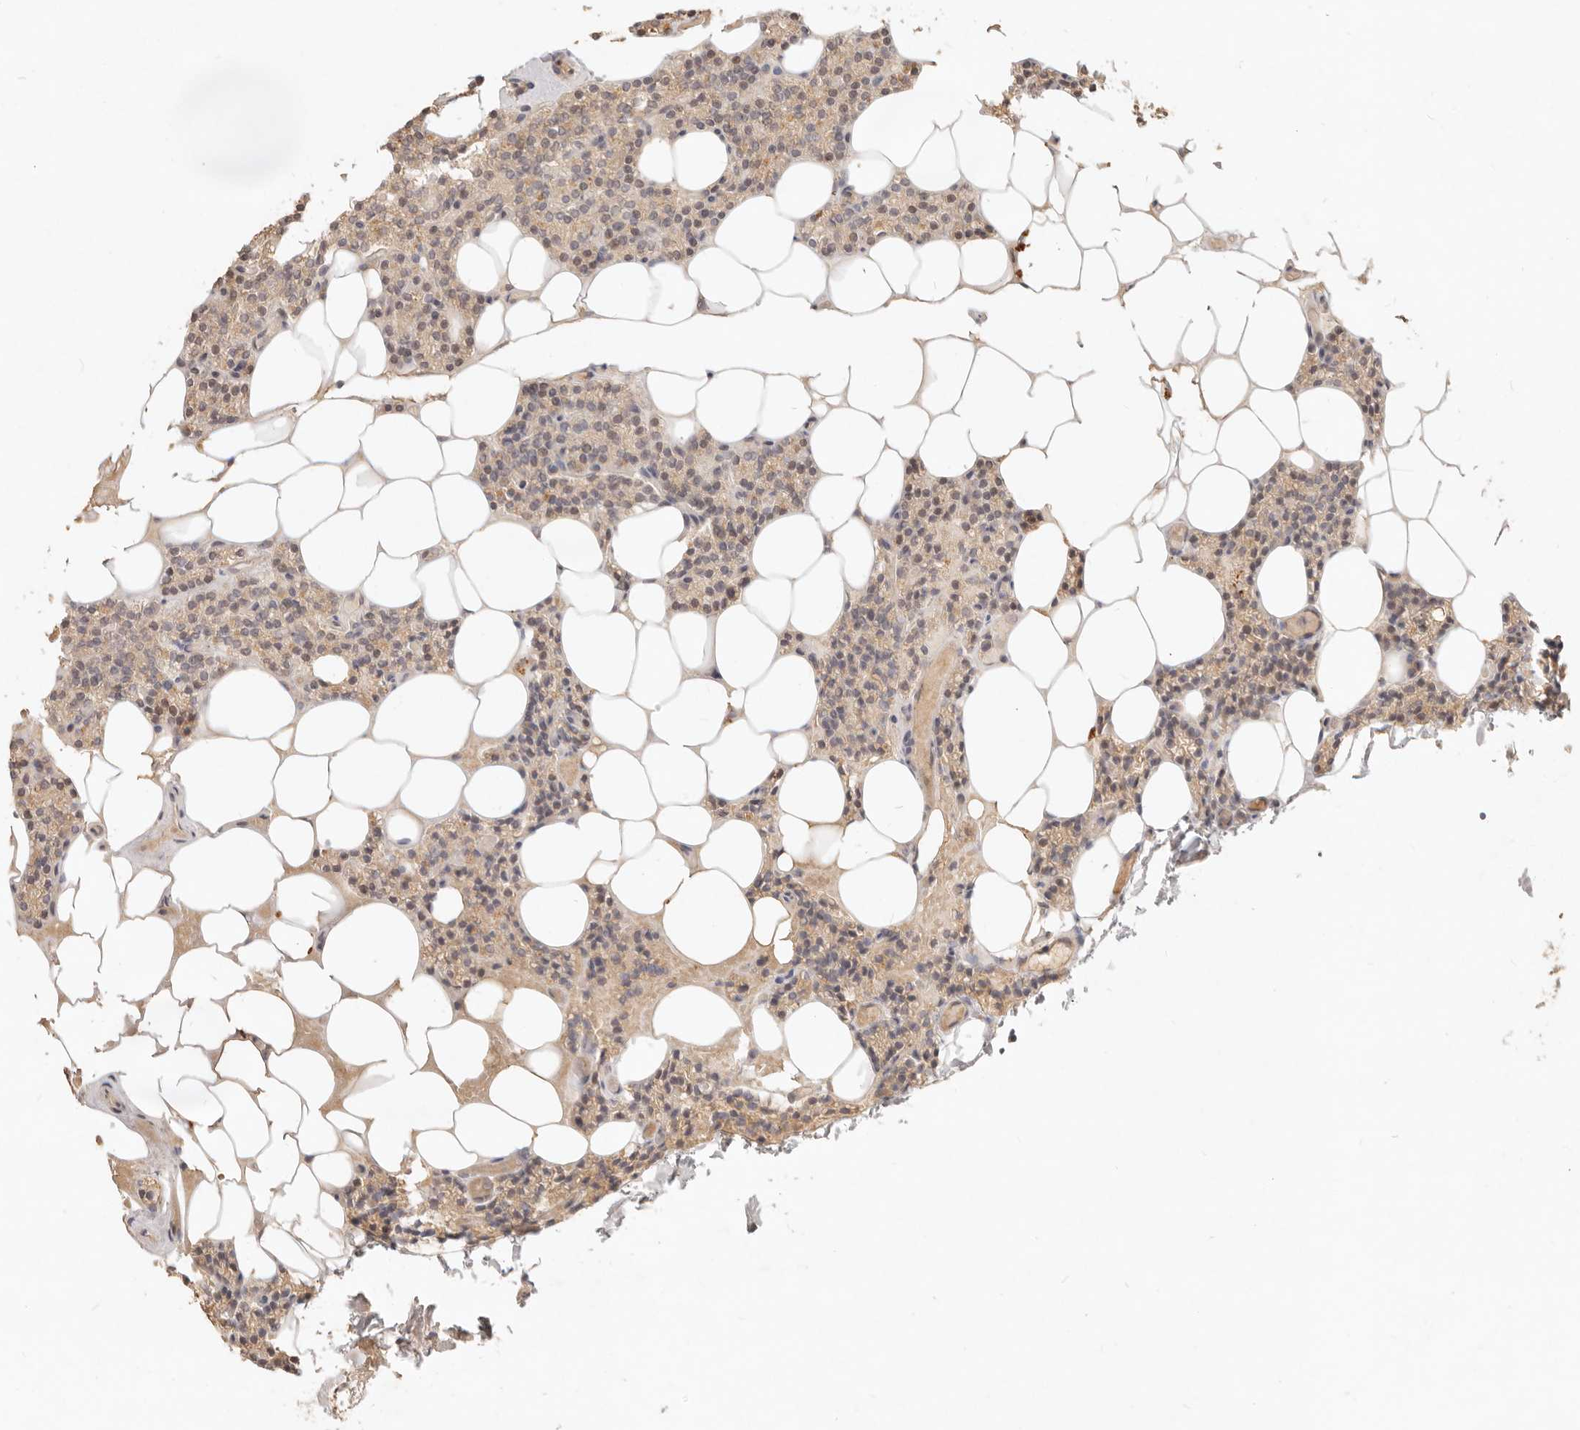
{"staining": {"intensity": "weak", "quantity": "25%-75%", "location": "cytoplasmic/membranous"}, "tissue": "parathyroid gland", "cell_type": "Glandular cells", "image_type": "normal", "snomed": [{"axis": "morphology", "description": "Normal tissue, NOS"}, {"axis": "topography", "description": "Parathyroid gland"}], "caption": "The micrograph demonstrates immunohistochemical staining of normal parathyroid gland. There is weak cytoplasmic/membranous staining is seen in approximately 25%-75% of glandular cells.", "gene": "UBXN11", "patient": {"sex": "male", "age": 75}}